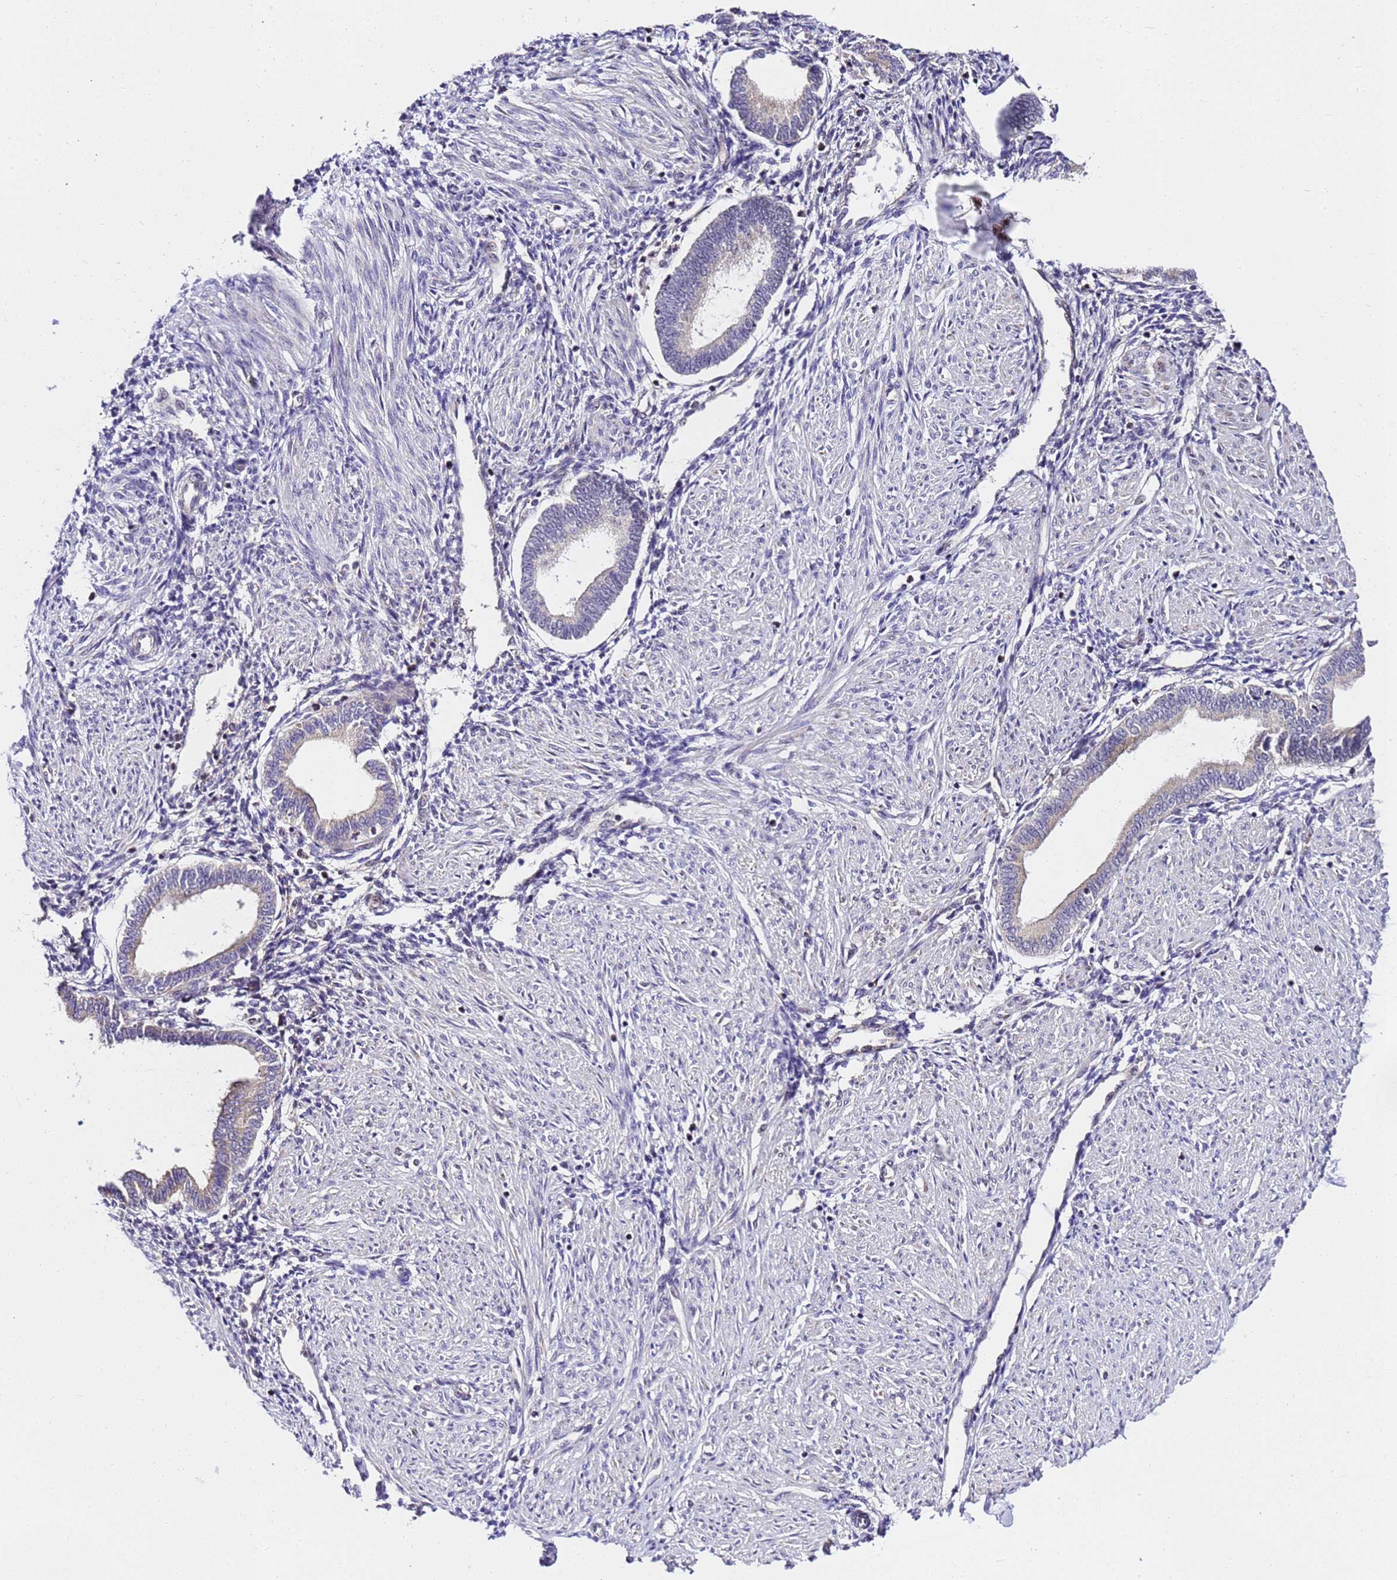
{"staining": {"intensity": "negative", "quantity": "none", "location": "none"}, "tissue": "endometrium", "cell_type": "Cells in endometrial stroma", "image_type": "normal", "snomed": [{"axis": "morphology", "description": "Normal tissue, NOS"}, {"axis": "topography", "description": "Endometrium"}], "caption": "Immunohistochemistry (IHC) micrograph of benign human endometrium stained for a protein (brown), which displays no positivity in cells in endometrial stroma.", "gene": "SLX4IP", "patient": {"sex": "female", "age": 53}}